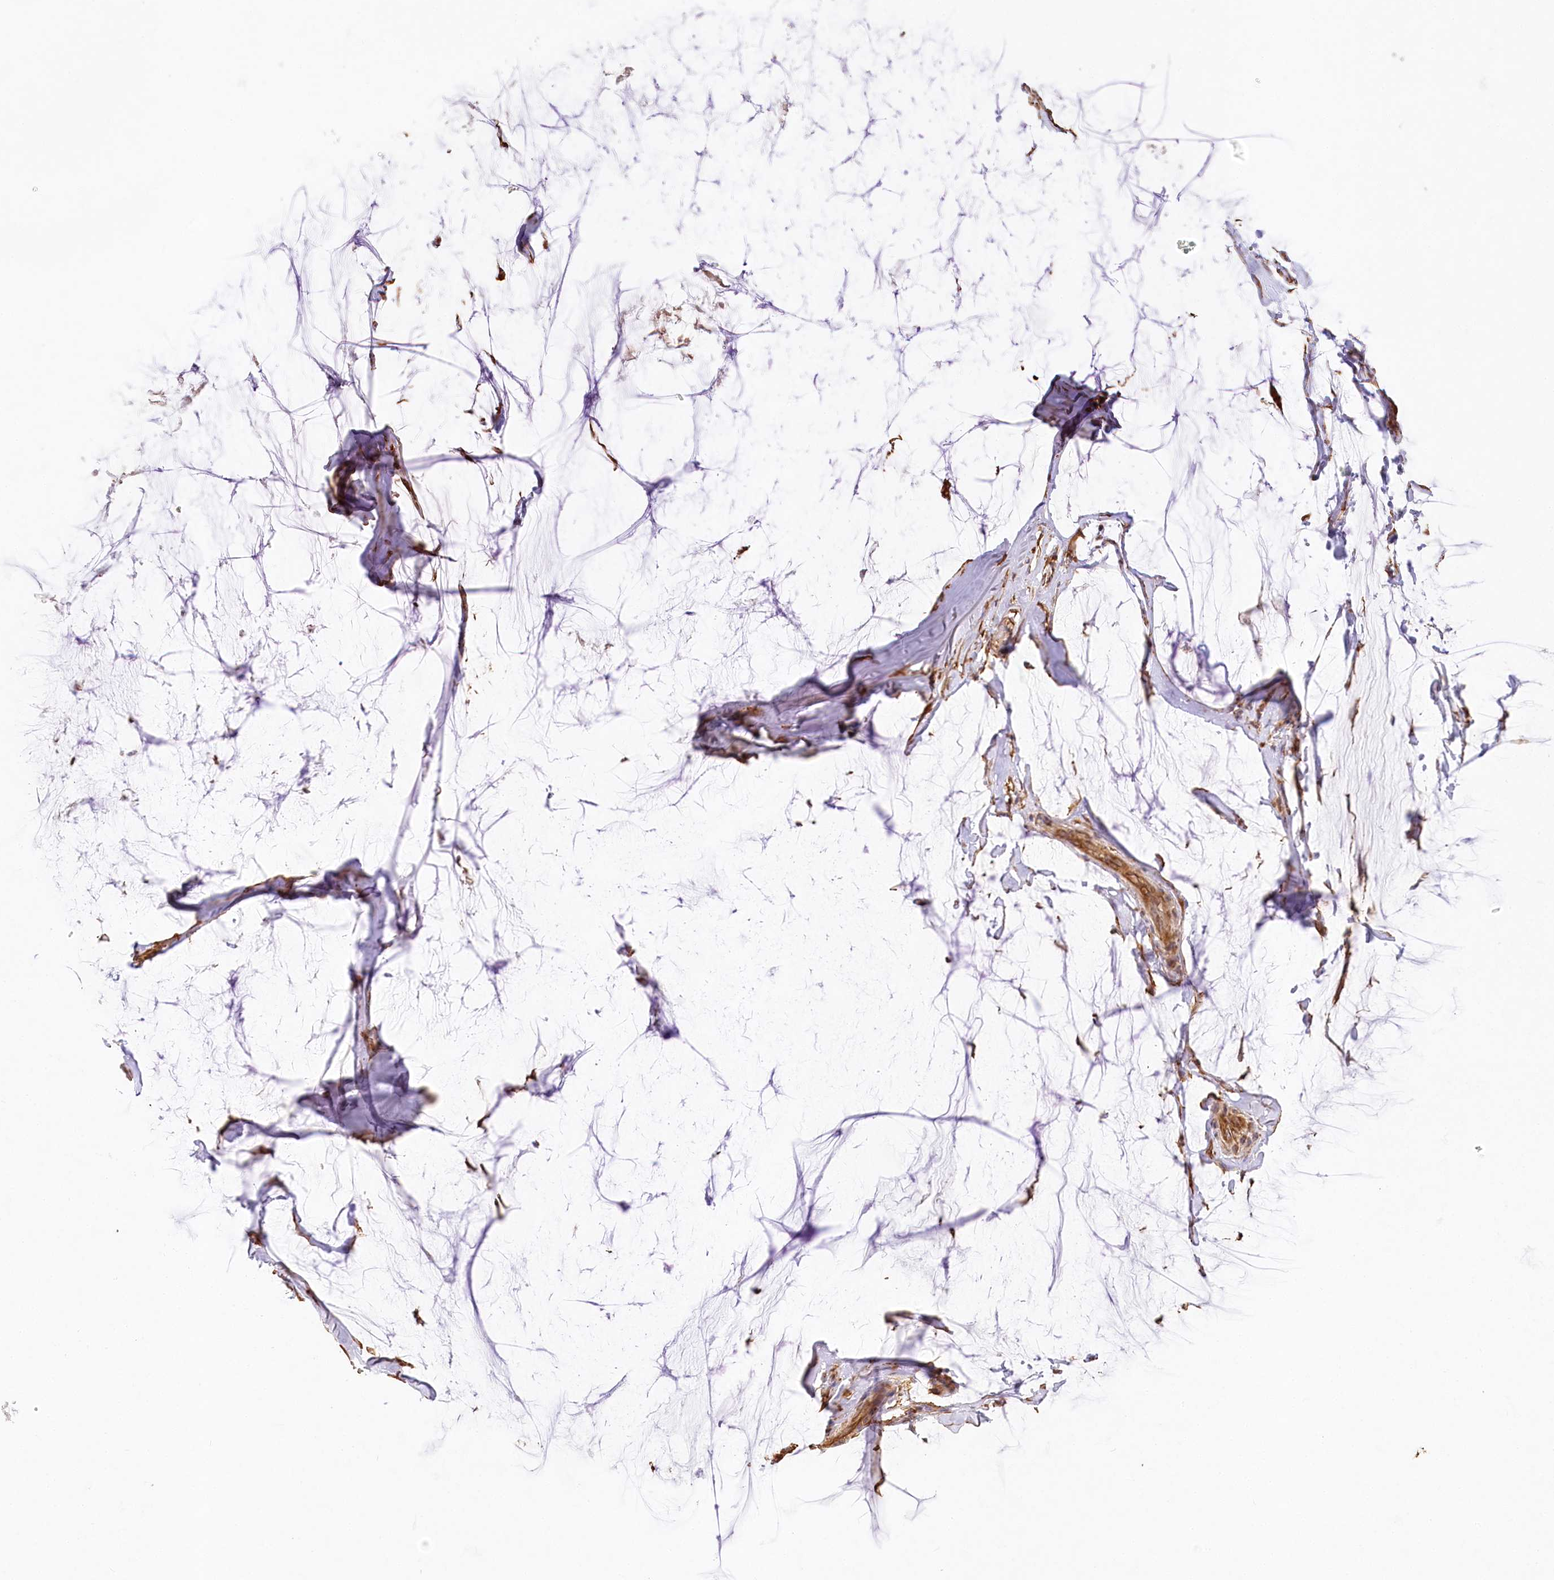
{"staining": {"intensity": "negative", "quantity": "none", "location": "none"}, "tissue": "ovarian cancer", "cell_type": "Tumor cells", "image_type": "cancer", "snomed": [{"axis": "morphology", "description": "Cystadenocarcinoma, mucinous, NOS"}, {"axis": "topography", "description": "Ovary"}], "caption": "The micrograph exhibits no significant staining in tumor cells of ovarian mucinous cystadenocarcinoma.", "gene": "ACAP2", "patient": {"sex": "female", "age": 39}}